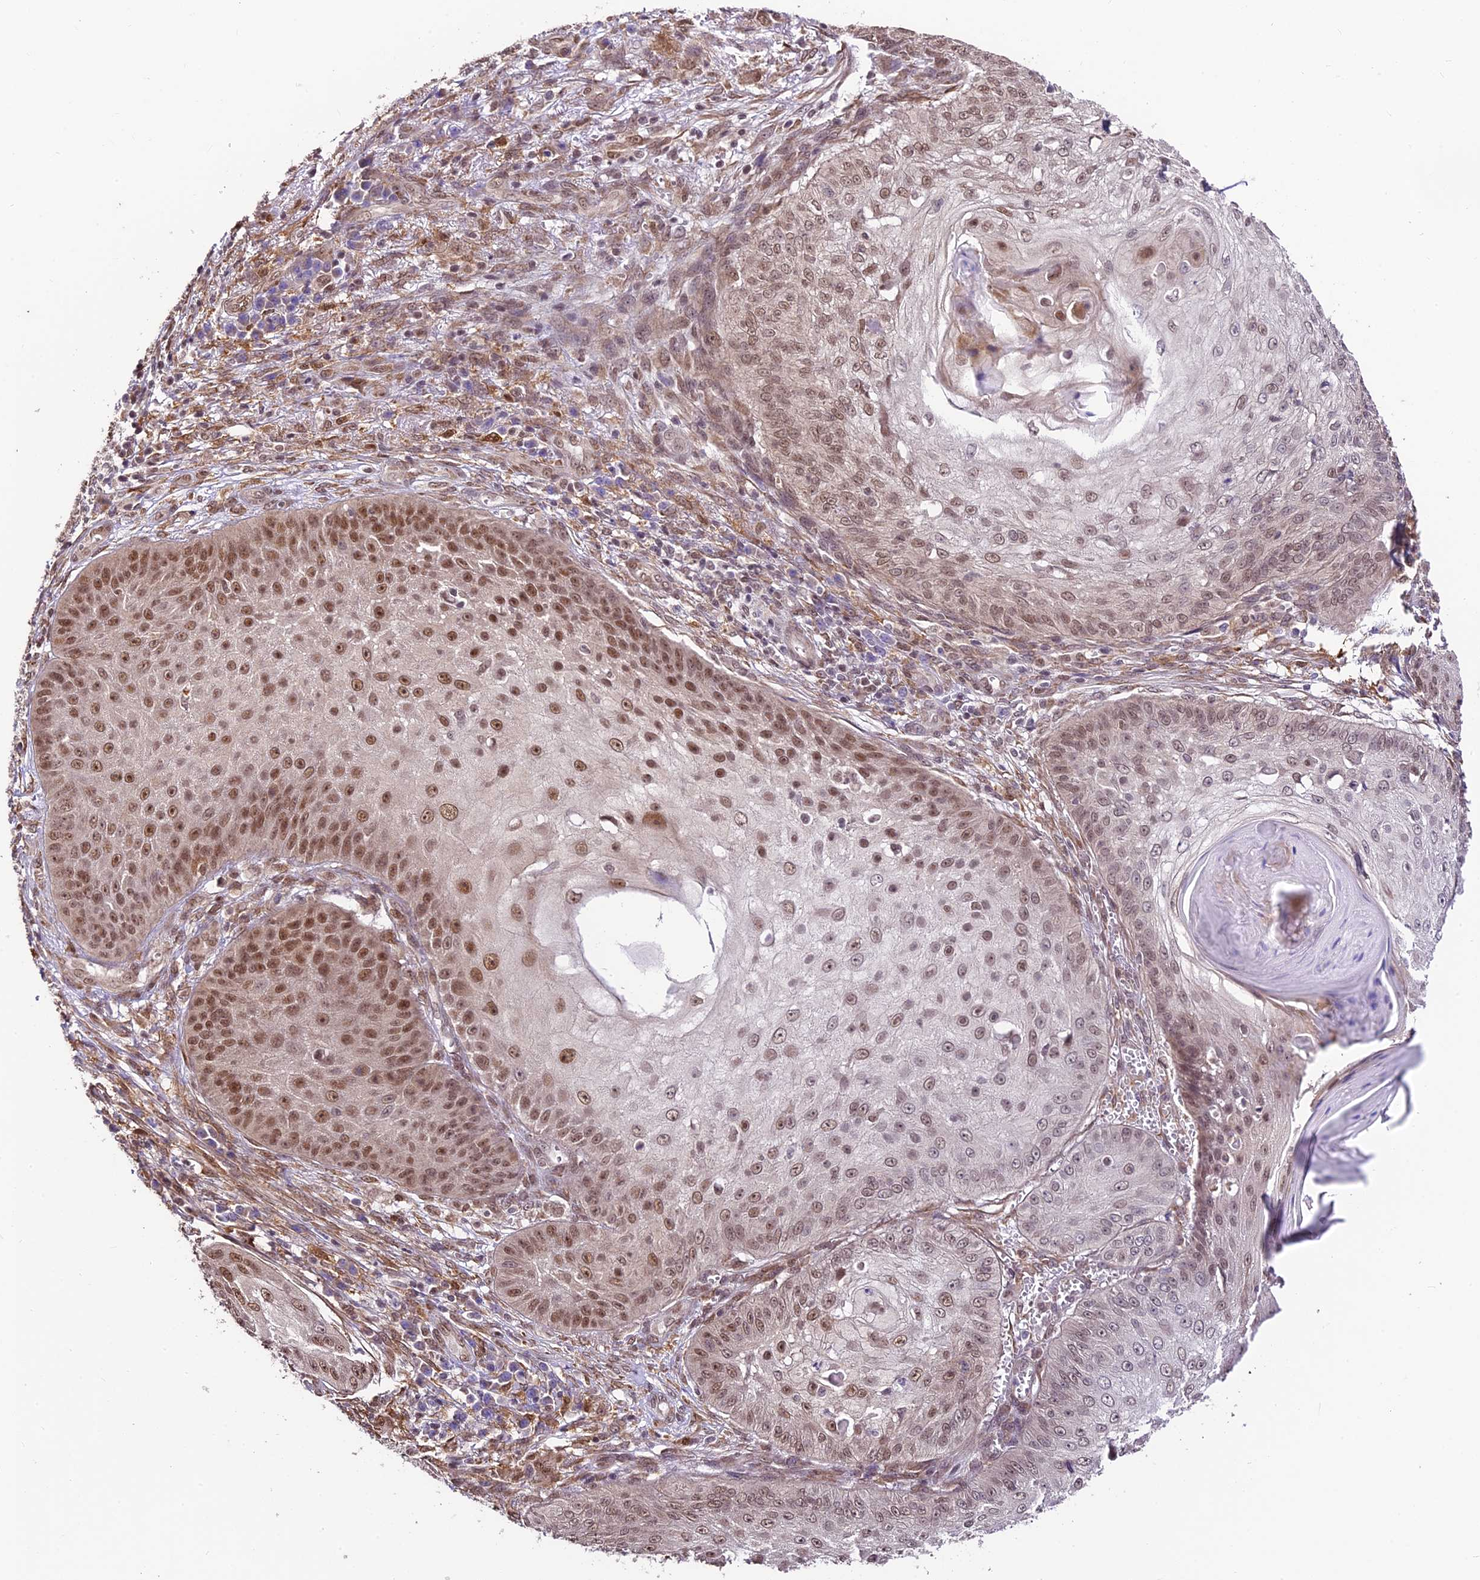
{"staining": {"intensity": "moderate", "quantity": ">75%", "location": "nuclear"}, "tissue": "skin cancer", "cell_type": "Tumor cells", "image_type": "cancer", "snomed": [{"axis": "morphology", "description": "Squamous cell carcinoma, NOS"}, {"axis": "topography", "description": "Skin"}], "caption": "Protein analysis of skin cancer tissue reveals moderate nuclear expression in about >75% of tumor cells.", "gene": "TRIM22", "patient": {"sex": "male", "age": 70}}